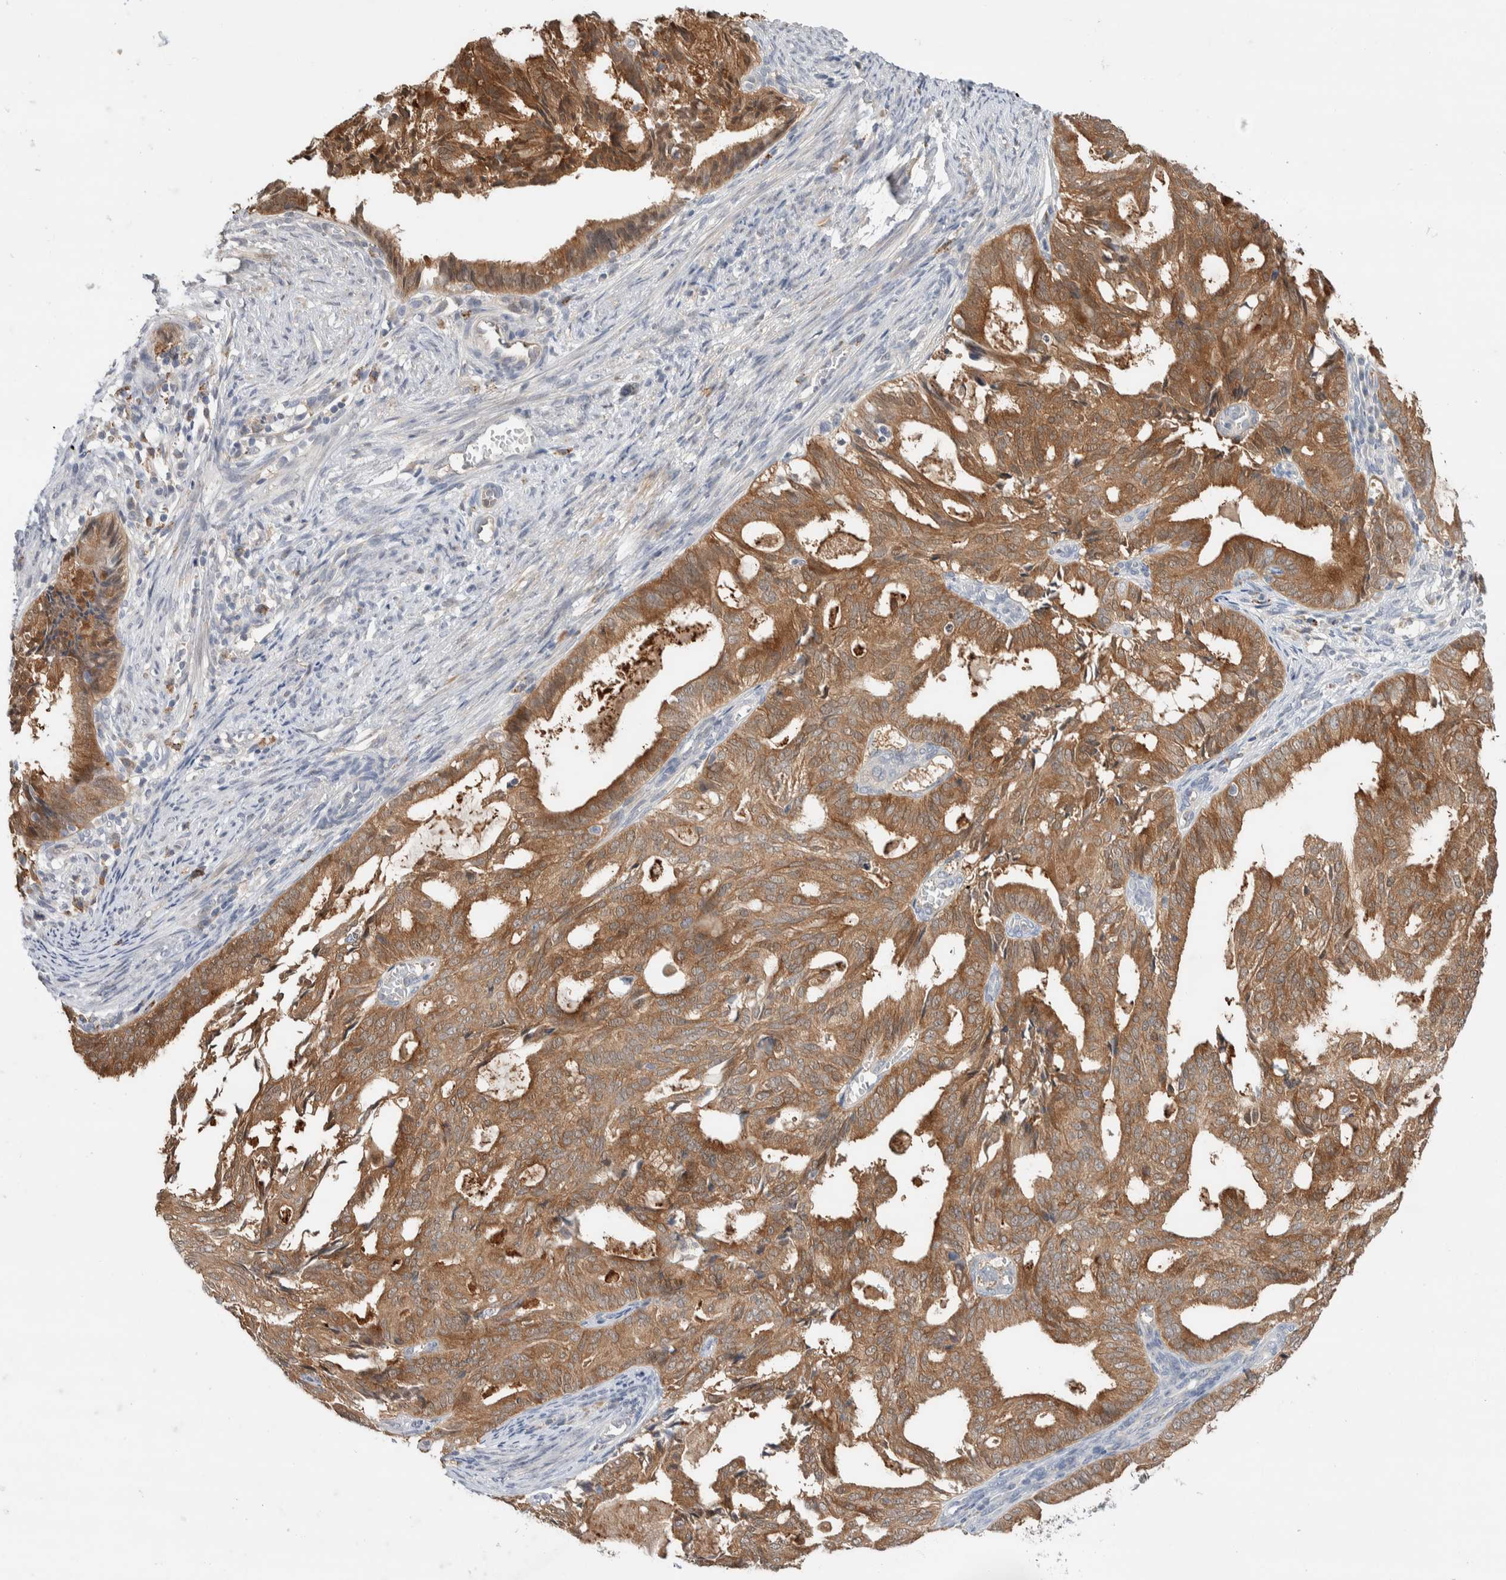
{"staining": {"intensity": "moderate", "quantity": ">75%", "location": "cytoplasmic/membranous"}, "tissue": "endometrial cancer", "cell_type": "Tumor cells", "image_type": "cancer", "snomed": [{"axis": "morphology", "description": "Adenocarcinoma, NOS"}, {"axis": "topography", "description": "Endometrium"}], "caption": "There is medium levels of moderate cytoplasmic/membranous staining in tumor cells of endometrial cancer, as demonstrated by immunohistochemical staining (brown color).", "gene": "DEPTOR", "patient": {"sex": "female", "age": 58}}